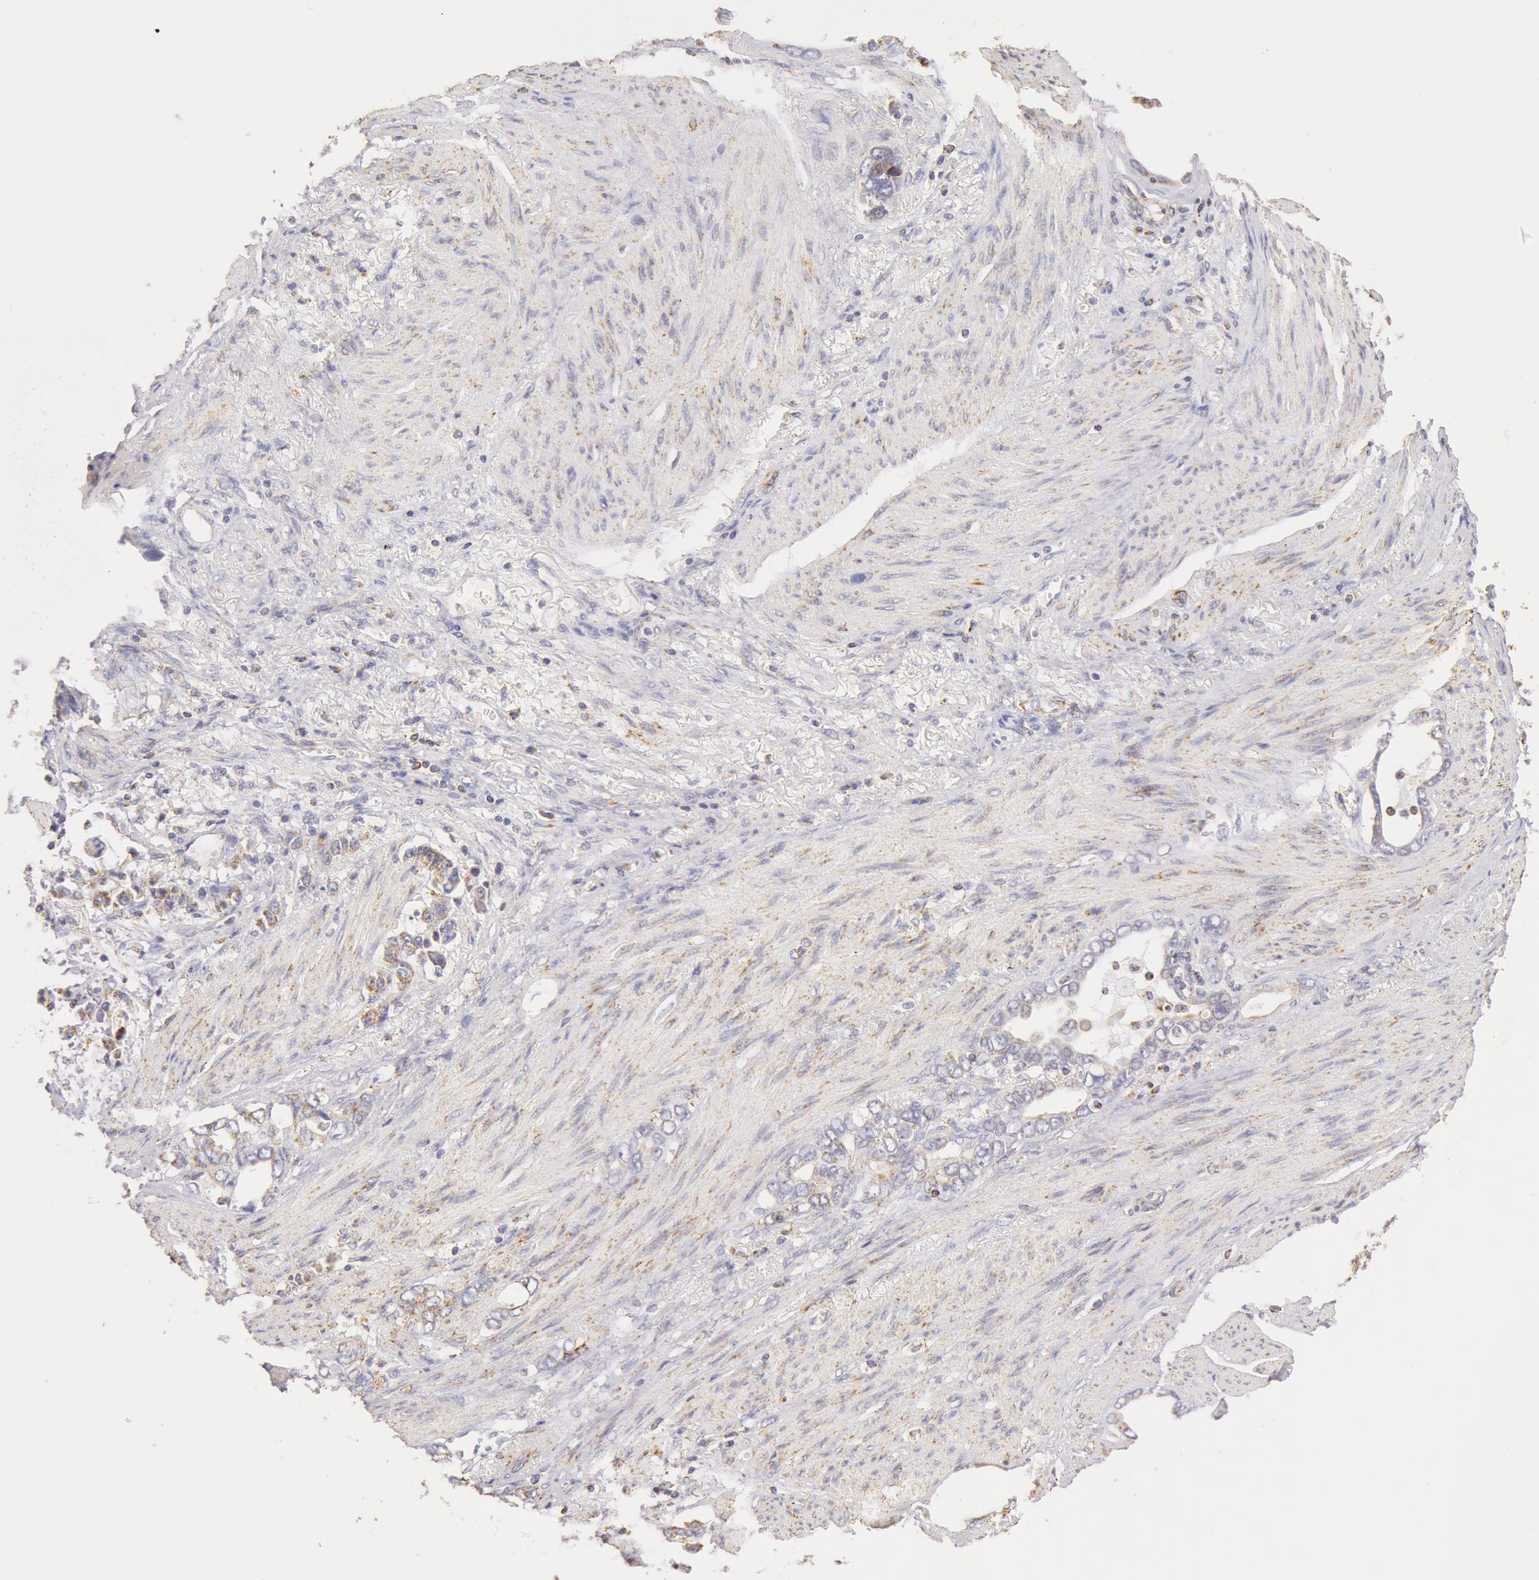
{"staining": {"intensity": "moderate", "quantity": "<25%", "location": "cytoplasmic/membranous"}, "tissue": "stomach cancer", "cell_type": "Tumor cells", "image_type": "cancer", "snomed": [{"axis": "morphology", "description": "Adenocarcinoma, NOS"}, {"axis": "topography", "description": "Stomach"}], "caption": "Immunohistochemical staining of human stomach cancer exhibits low levels of moderate cytoplasmic/membranous protein staining in about <25% of tumor cells.", "gene": "ATP5F1B", "patient": {"sex": "male", "age": 78}}